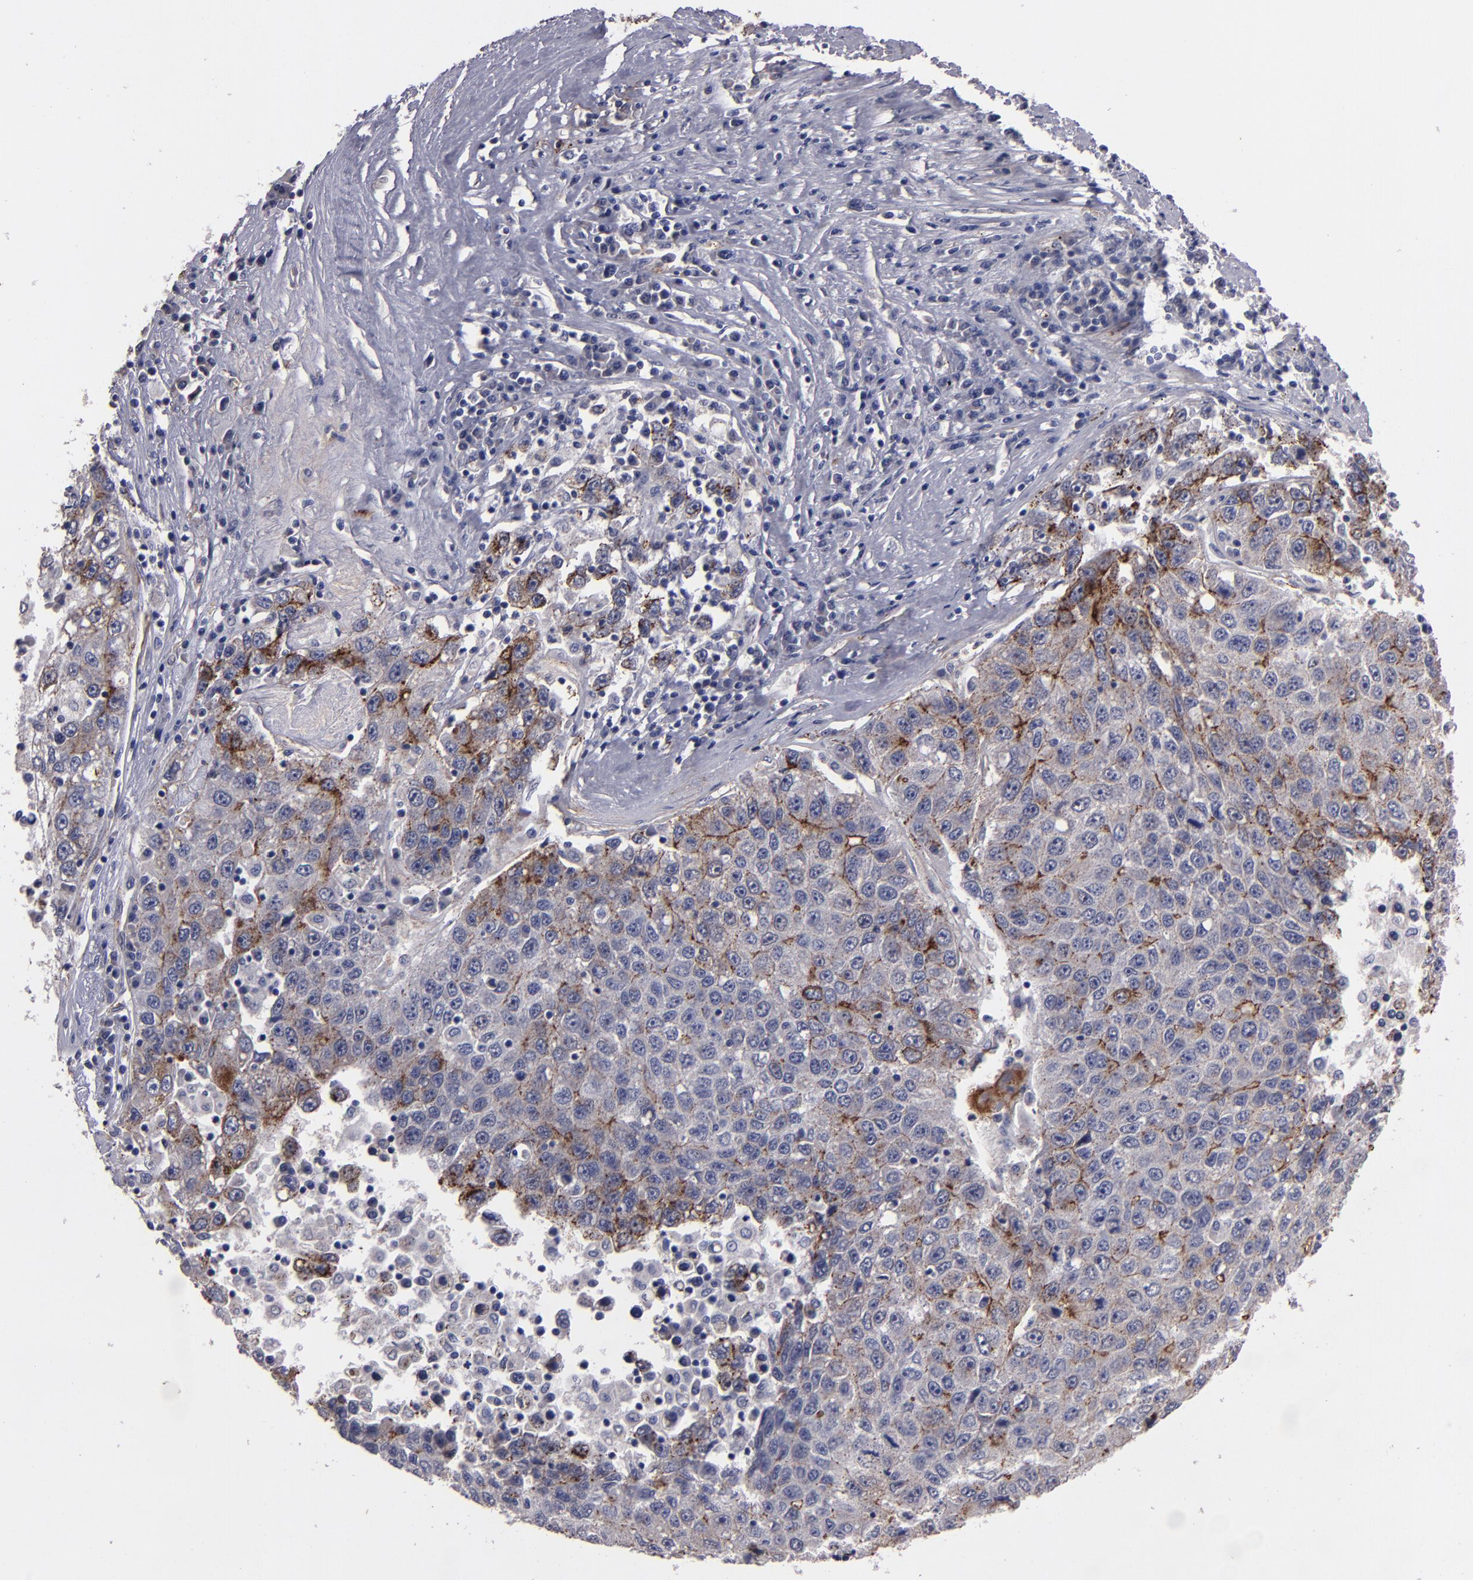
{"staining": {"intensity": "moderate", "quantity": "25%-75%", "location": "cytoplasmic/membranous"}, "tissue": "liver cancer", "cell_type": "Tumor cells", "image_type": "cancer", "snomed": [{"axis": "morphology", "description": "Carcinoma, Hepatocellular, NOS"}, {"axis": "topography", "description": "Liver"}], "caption": "Human liver hepatocellular carcinoma stained with a protein marker reveals moderate staining in tumor cells.", "gene": "CLDN5", "patient": {"sex": "male", "age": 49}}